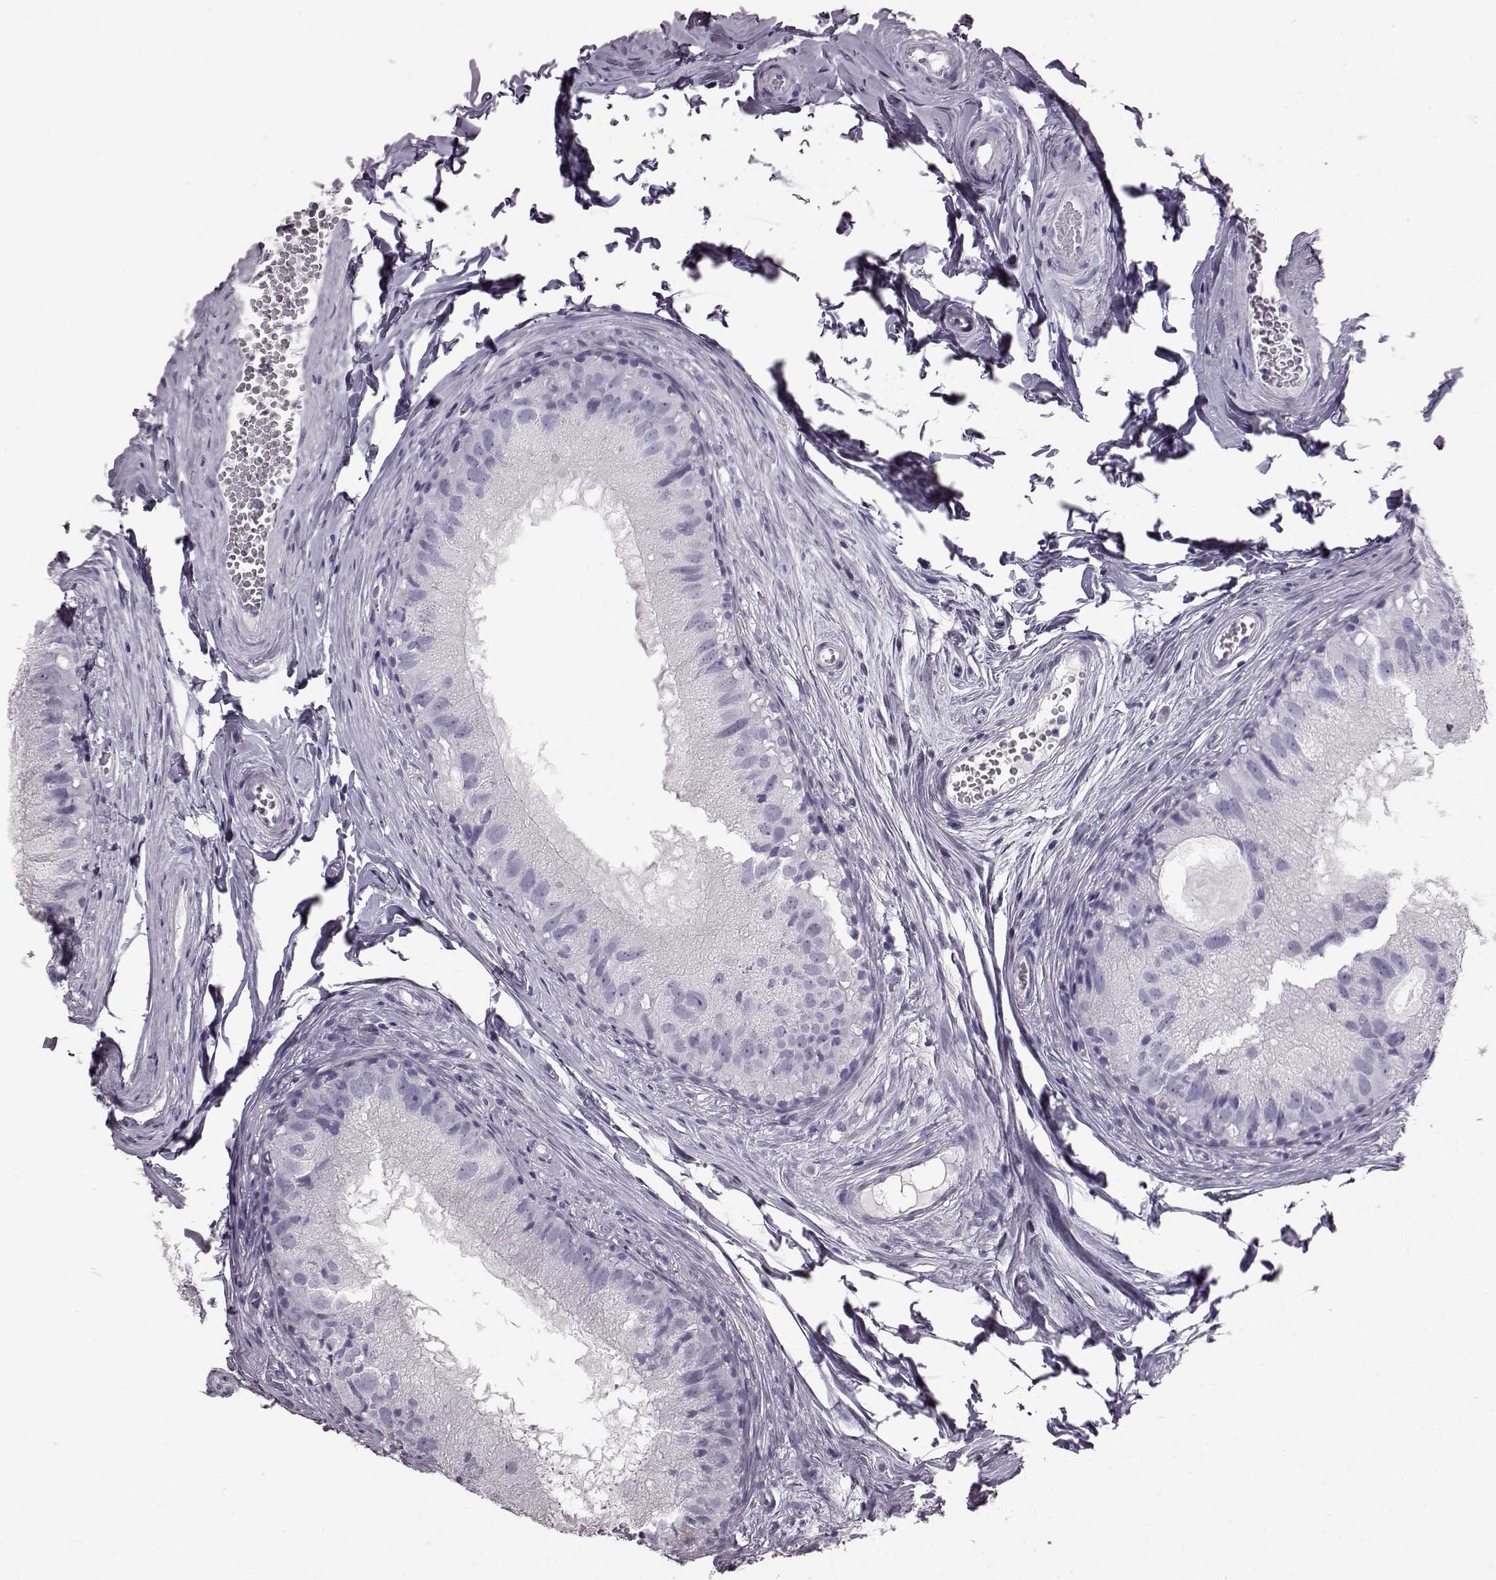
{"staining": {"intensity": "negative", "quantity": "none", "location": "none"}, "tissue": "epididymis", "cell_type": "Glandular cells", "image_type": "normal", "snomed": [{"axis": "morphology", "description": "Normal tissue, NOS"}, {"axis": "topography", "description": "Epididymis"}], "caption": "An immunohistochemistry (IHC) micrograph of benign epididymis is shown. There is no staining in glandular cells of epididymis. Brightfield microscopy of immunohistochemistry (IHC) stained with DAB (brown) and hematoxylin (blue), captured at high magnification.", "gene": "FUT4", "patient": {"sex": "male", "age": 45}}